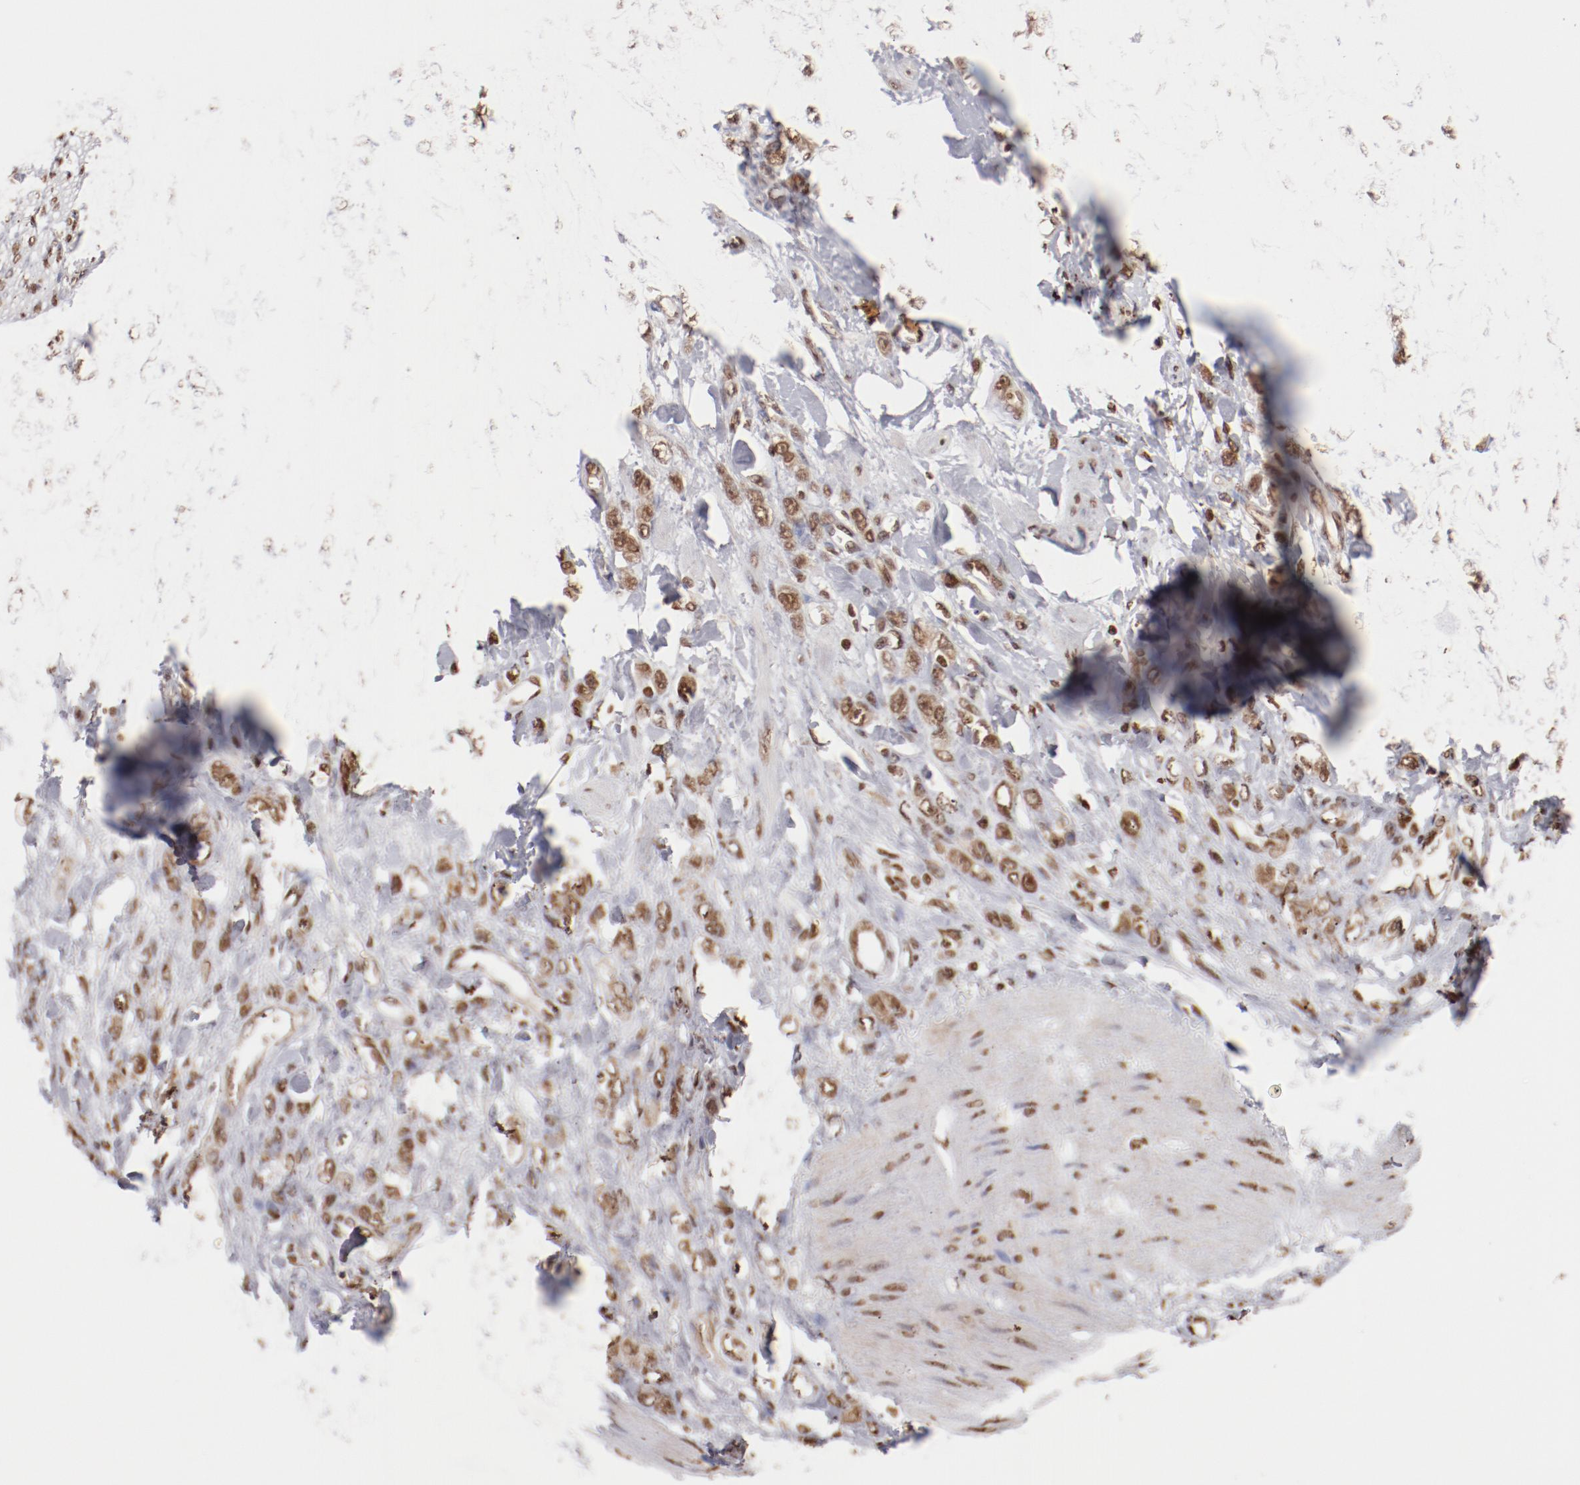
{"staining": {"intensity": "moderate", "quantity": ">75%", "location": "nuclear"}, "tissue": "stomach cancer", "cell_type": "Tumor cells", "image_type": "cancer", "snomed": [{"axis": "morphology", "description": "Normal tissue, NOS"}, {"axis": "morphology", "description": "Adenocarcinoma, NOS"}, {"axis": "topography", "description": "Stomach"}], "caption": "Moderate nuclear protein staining is seen in about >75% of tumor cells in stomach cancer. (DAB (3,3'-diaminobenzidine) = brown stain, brightfield microscopy at high magnification).", "gene": "ABL2", "patient": {"sex": "male", "age": 82}}